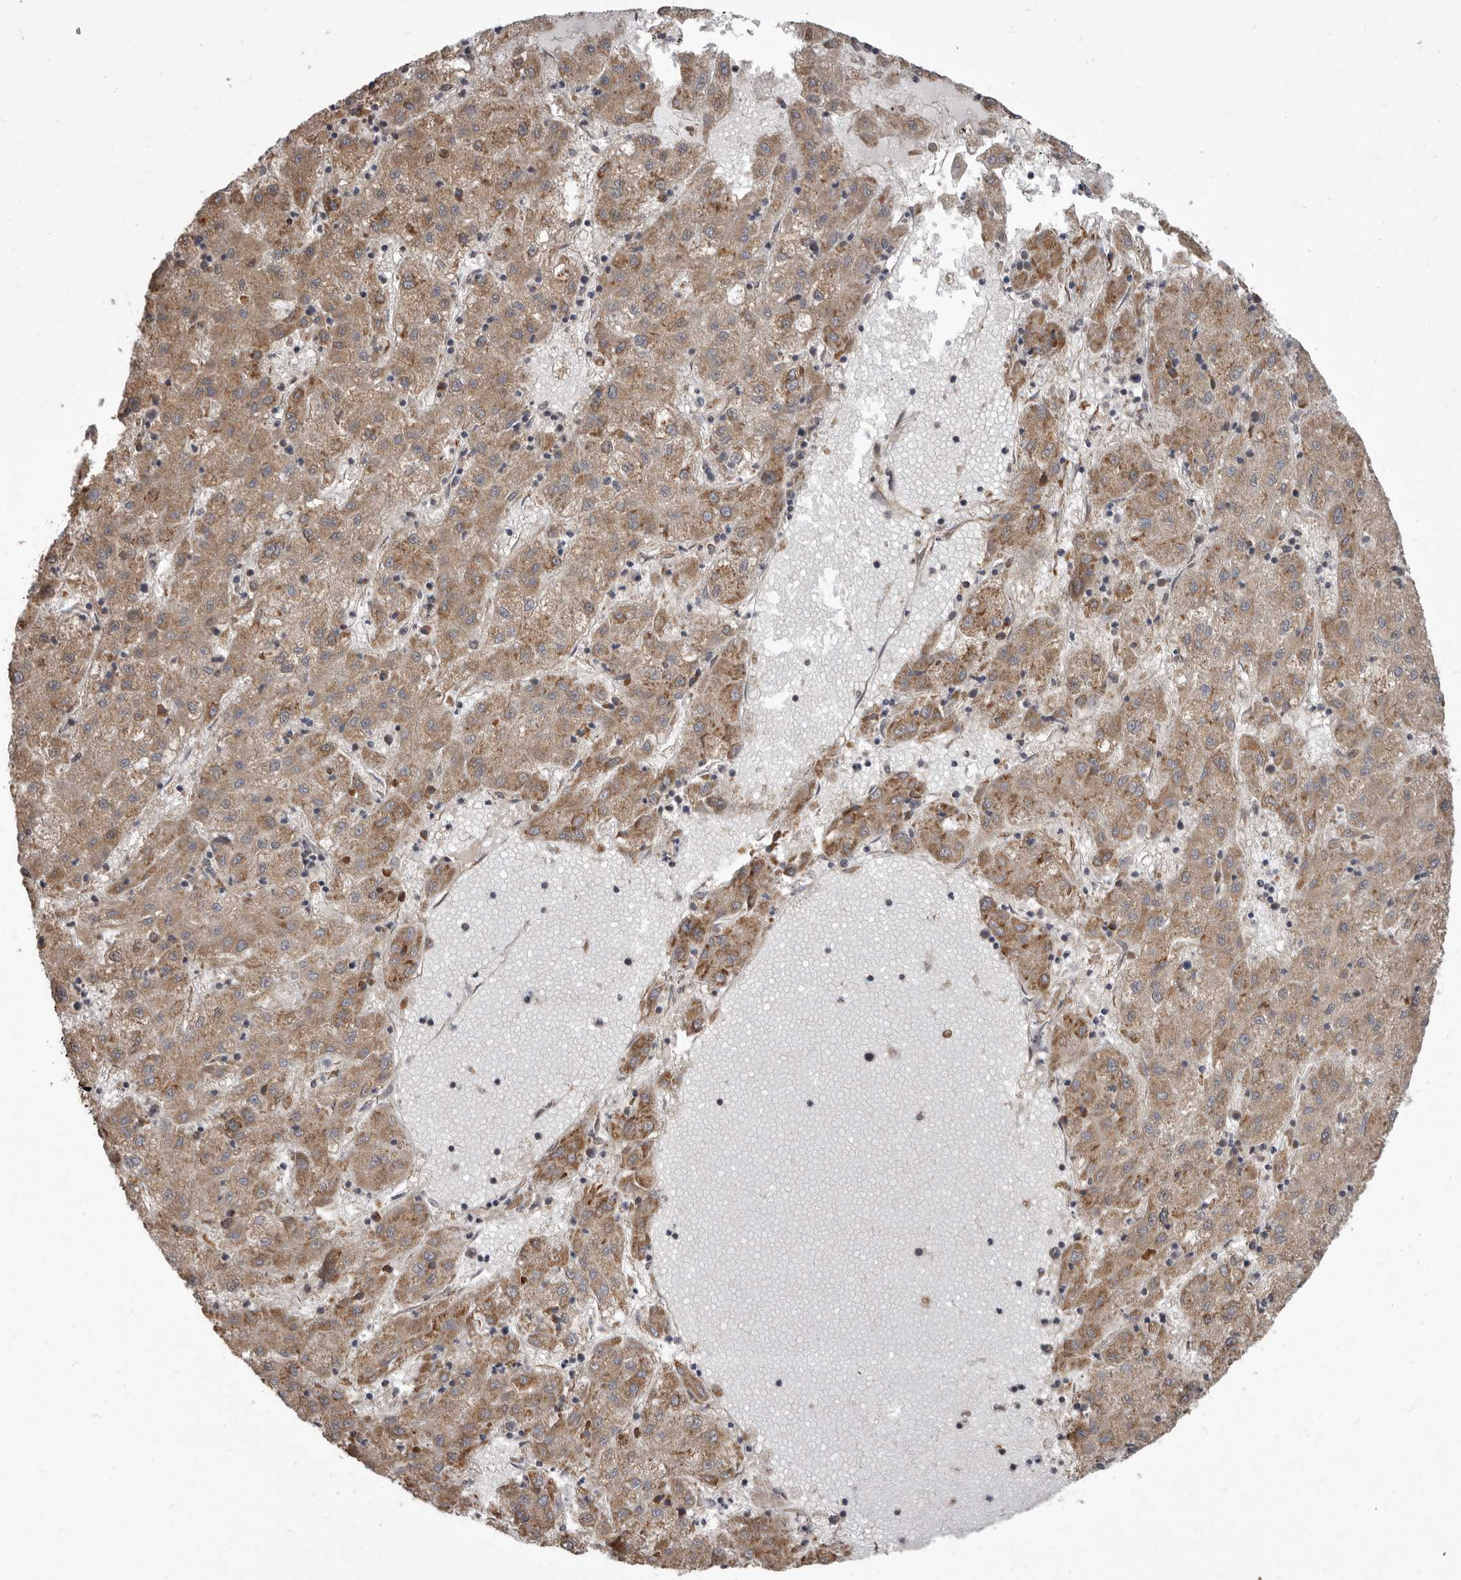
{"staining": {"intensity": "moderate", "quantity": ">75%", "location": "cytoplasmic/membranous"}, "tissue": "liver cancer", "cell_type": "Tumor cells", "image_type": "cancer", "snomed": [{"axis": "morphology", "description": "Carcinoma, Hepatocellular, NOS"}, {"axis": "topography", "description": "Liver"}], "caption": "Protein staining of liver cancer tissue displays moderate cytoplasmic/membranous expression in about >75% of tumor cells.", "gene": "CDK5RAP3", "patient": {"sex": "male", "age": 72}}